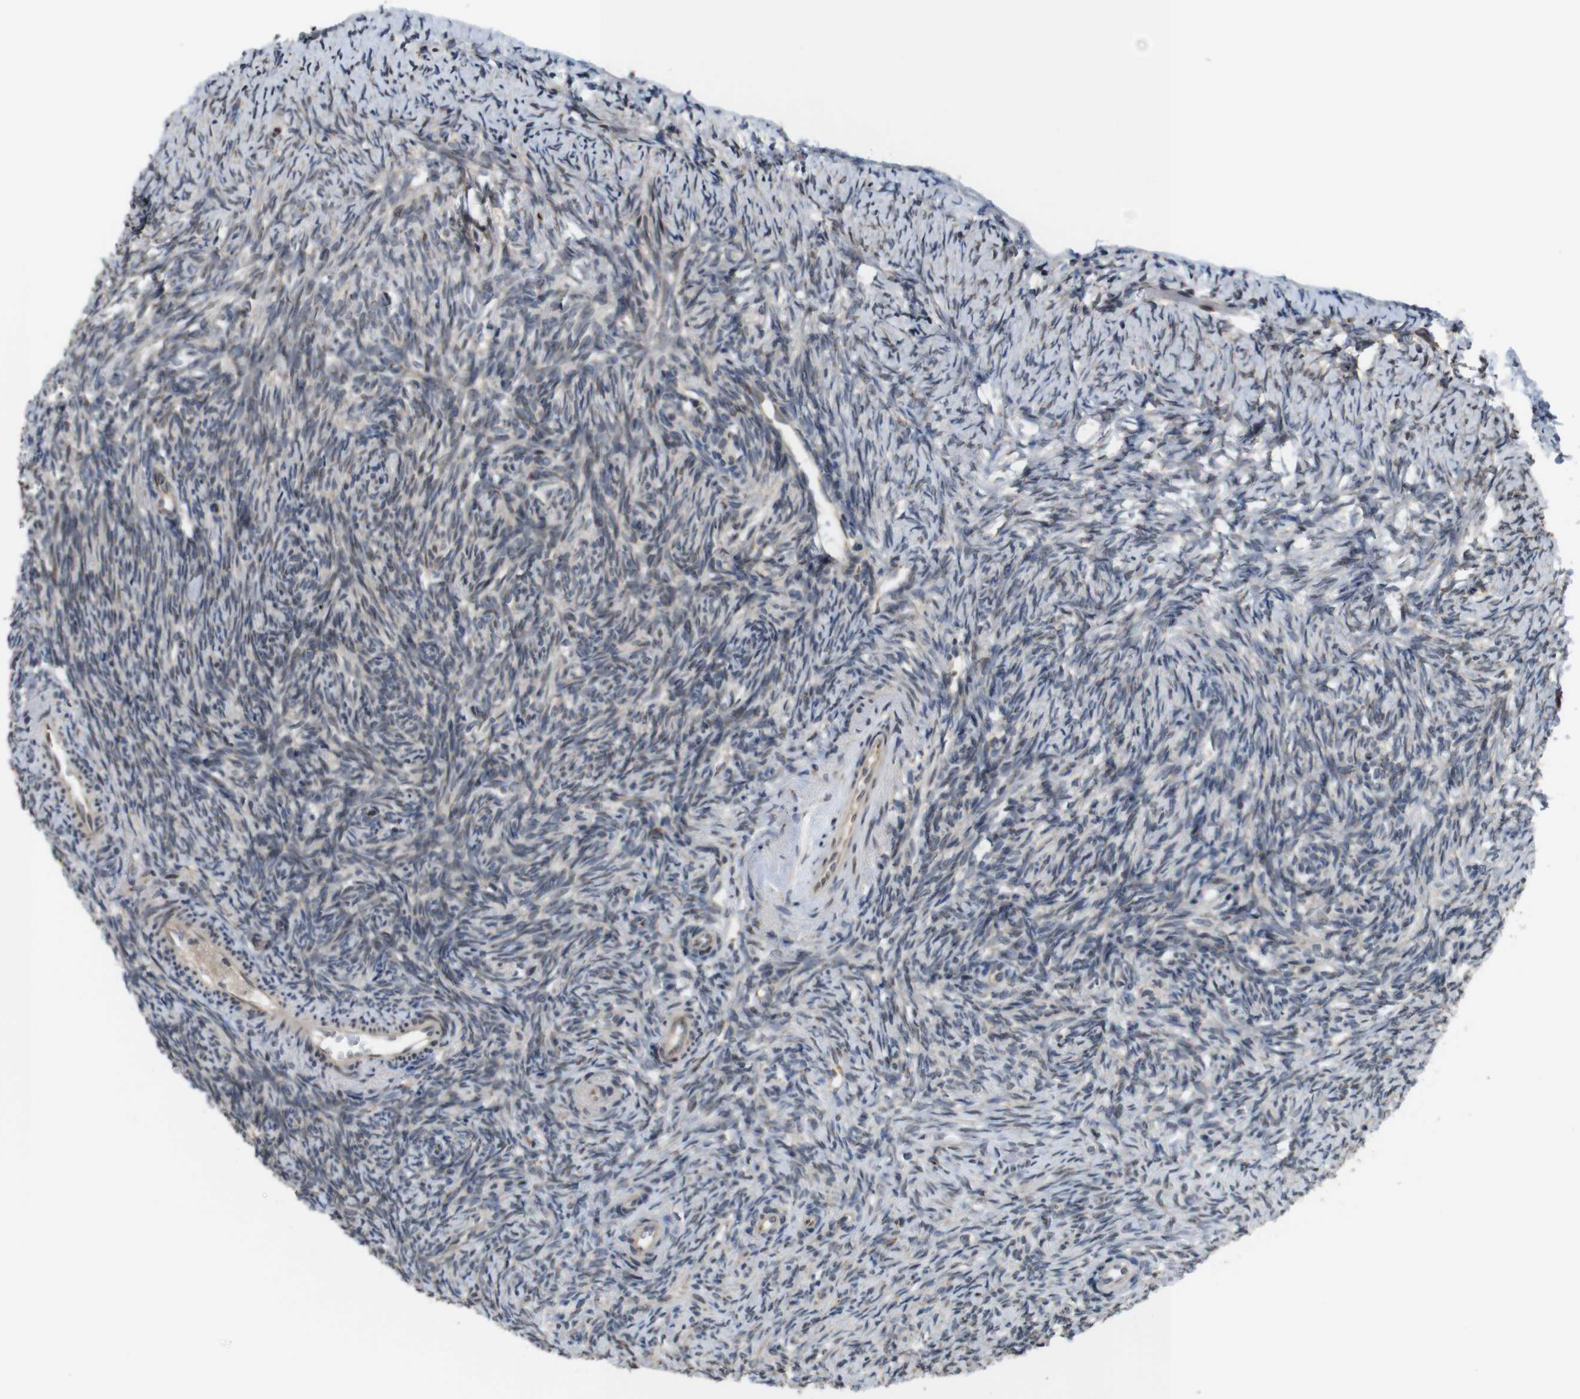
{"staining": {"intensity": "moderate", "quantity": "25%-75%", "location": "cytoplasmic/membranous"}, "tissue": "ovary", "cell_type": "Ovarian stroma cells", "image_type": "normal", "snomed": [{"axis": "morphology", "description": "Normal tissue, NOS"}, {"axis": "topography", "description": "Ovary"}], "caption": "Human ovary stained with a protein marker reveals moderate staining in ovarian stroma cells.", "gene": "EFCAB14", "patient": {"sex": "female", "age": 41}}